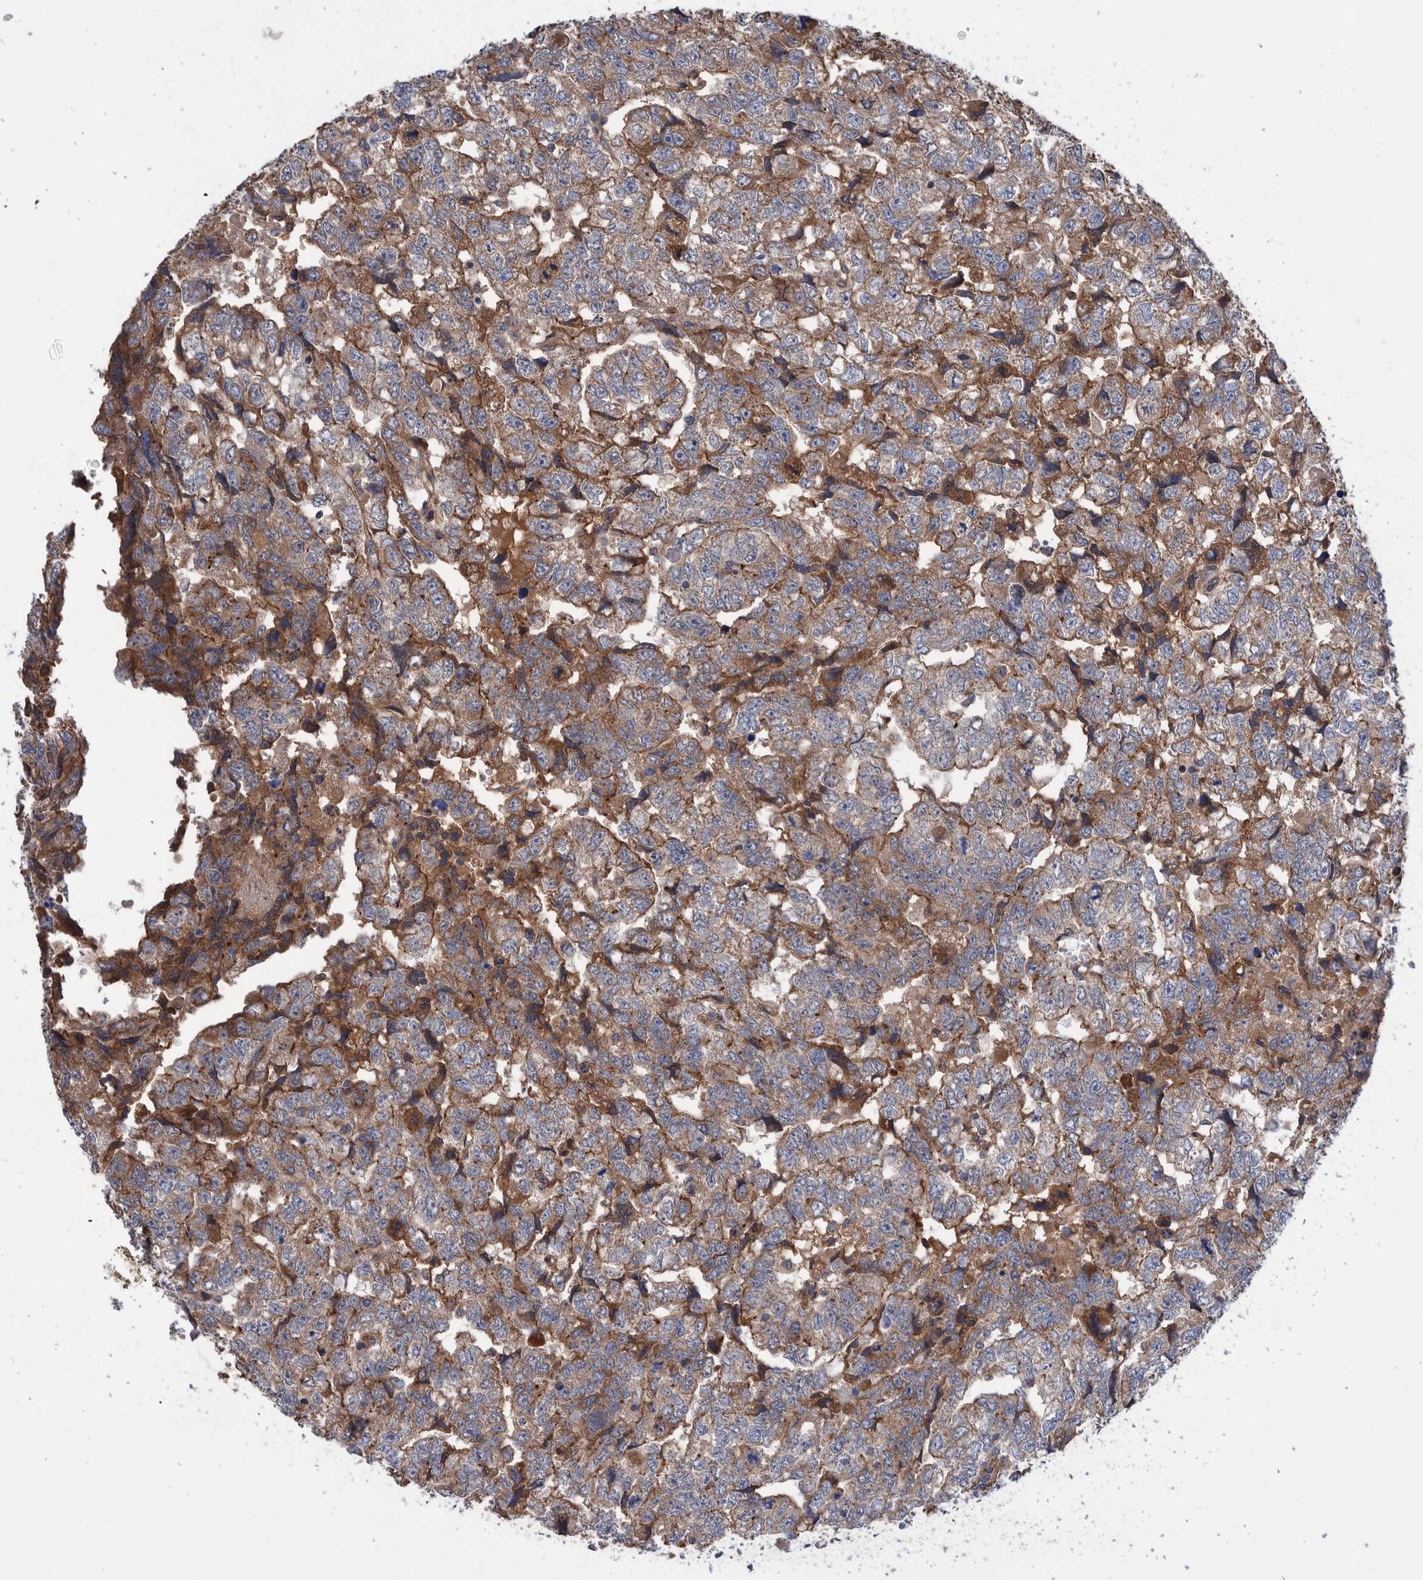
{"staining": {"intensity": "moderate", "quantity": ">75%", "location": "cytoplasmic/membranous"}, "tissue": "testis cancer", "cell_type": "Tumor cells", "image_type": "cancer", "snomed": [{"axis": "morphology", "description": "Carcinoma, Embryonal, NOS"}, {"axis": "topography", "description": "Testis"}], "caption": "Immunohistochemistry (IHC) of testis cancer reveals medium levels of moderate cytoplasmic/membranous expression in about >75% of tumor cells.", "gene": "SLC25A10", "patient": {"sex": "male", "age": 36}}